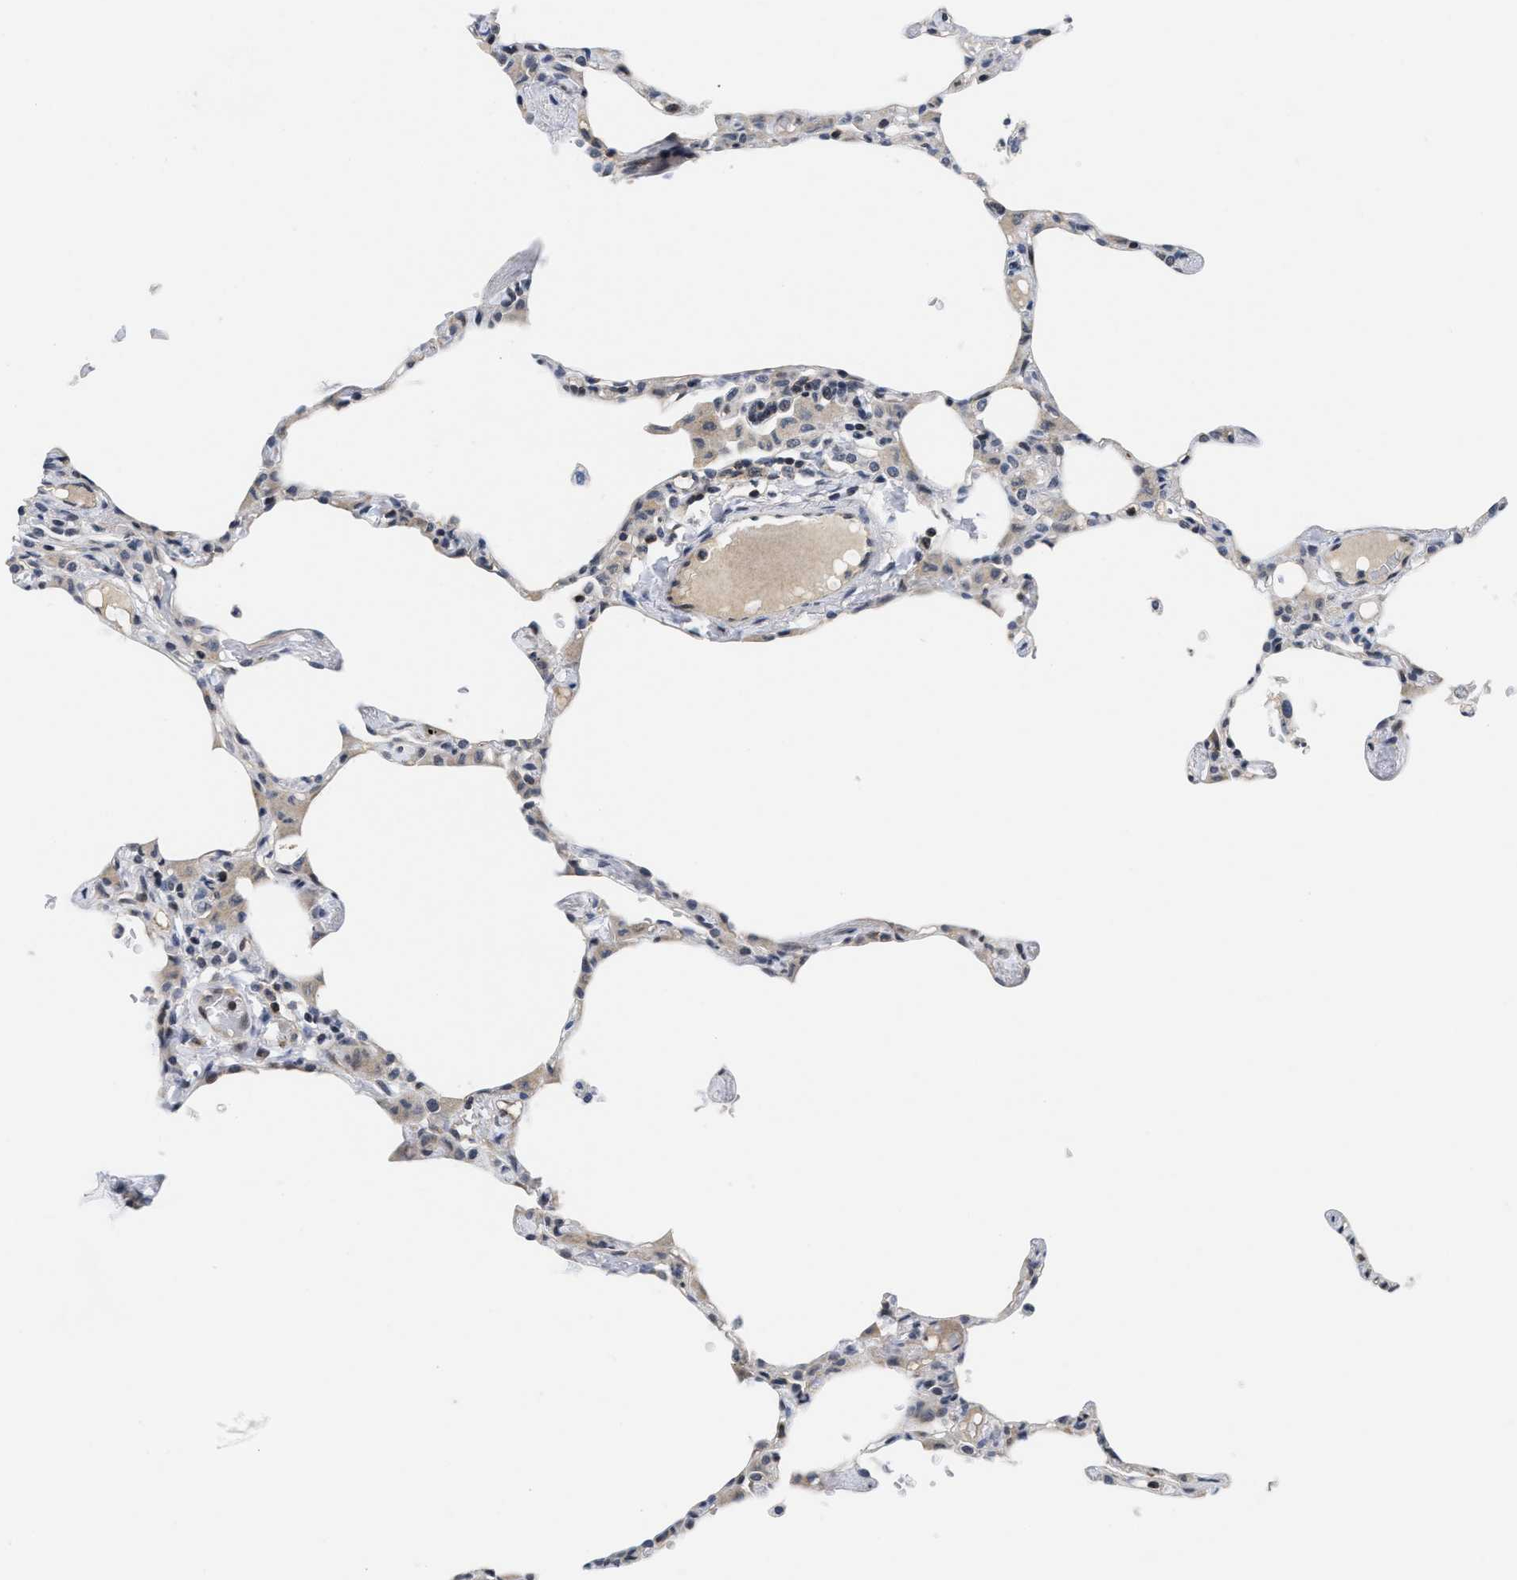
{"staining": {"intensity": "weak", "quantity": "<25%", "location": "cytoplasmic/membranous,nuclear"}, "tissue": "lung", "cell_type": "Alveolar cells", "image_type": "normal", "snomed": [{"axis": "morphology", "description": "Normal tissue, NOS"}, {"axis": "topography", "description": "Lung"}], "caption": "This micrograph is of unremarkable lung stained with immunohistochemistry (IHC) to label a protein in brown with the nuclei are counter-stained blue. There is no staining in alveolar cells.", "gene": "HIF1A", "patient": {"sex": "female", "age": 49}}